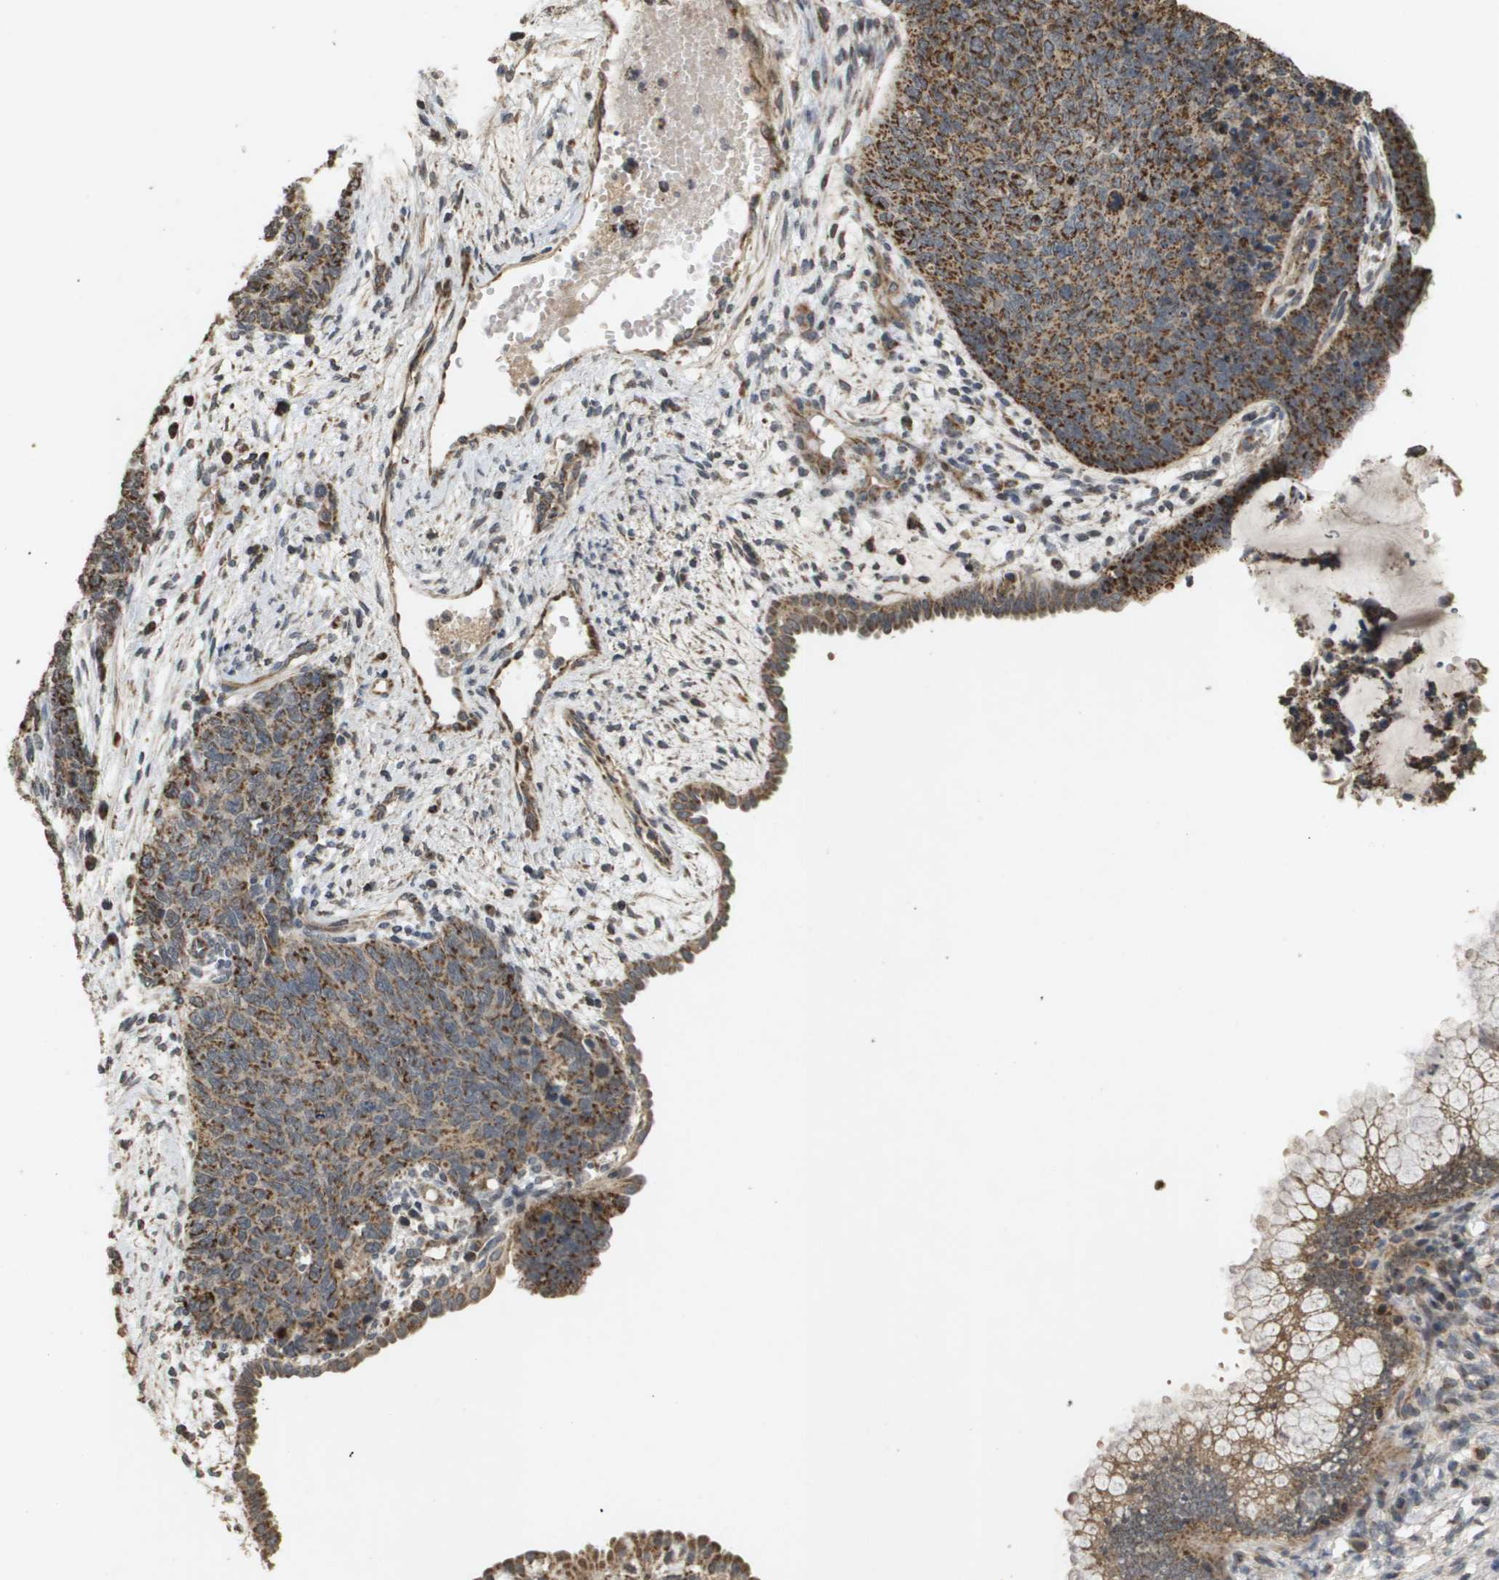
{"staining": {"intensity": "moderate", "quantity": ">75%", "location": "cytoplasmic/membranous"}, "tissue": "cervical cancer", "cell_type": "Tumor cells", "image_type": "cancer", "snomed": [{"axis": "morphology", "description": "Squamous cell carcinoma, NOS"}, {"axis": "topography", "description": "Cervix"}], "caption": "Cervical cancer stained with immunohistochemistry (IHC) exhibits moderate cytoplasmic/membranous positivity in approximately >75% of tumor cells.", "gene": "RAB21", "patient": {"sex": "female", "age": 63}}